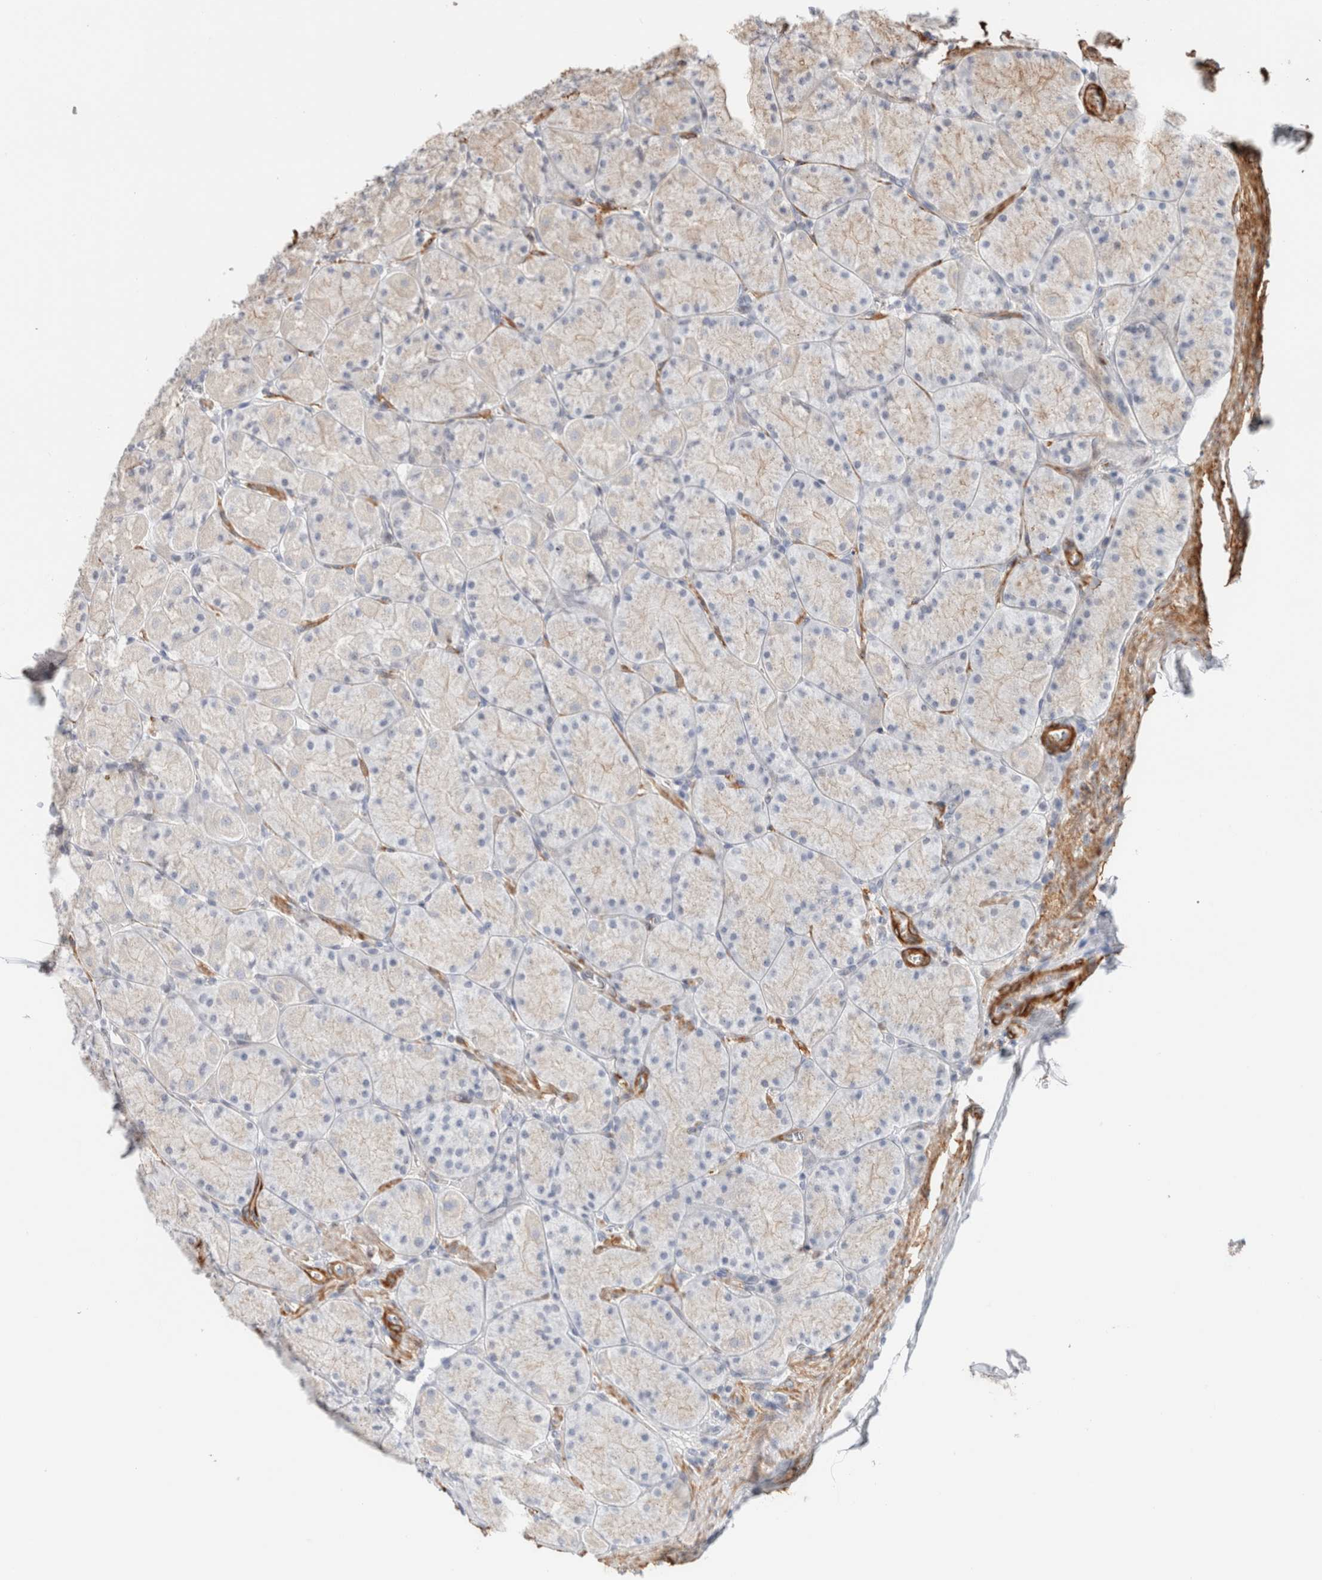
{"staining": {"intensity": "strong", "quantity": "<25%", "location": "nuclear"}, "tissue": "stomach", "cell_type": "Glandular cells", "image_type": "normal", "snomed": [{"axis": "morphology", "description": "Normal tissue, NOS"}, {"axis": "topography", "description": "Stomach, upper"}], "caption": "An immunohistochemistry (IHC) micrograph of normal tissue is shown. Protein staining in brown labels strong nuclear positivity in stomach within glandular cells.", "gene": "ID3", "patient": {"sex": "female", "age": 56}}